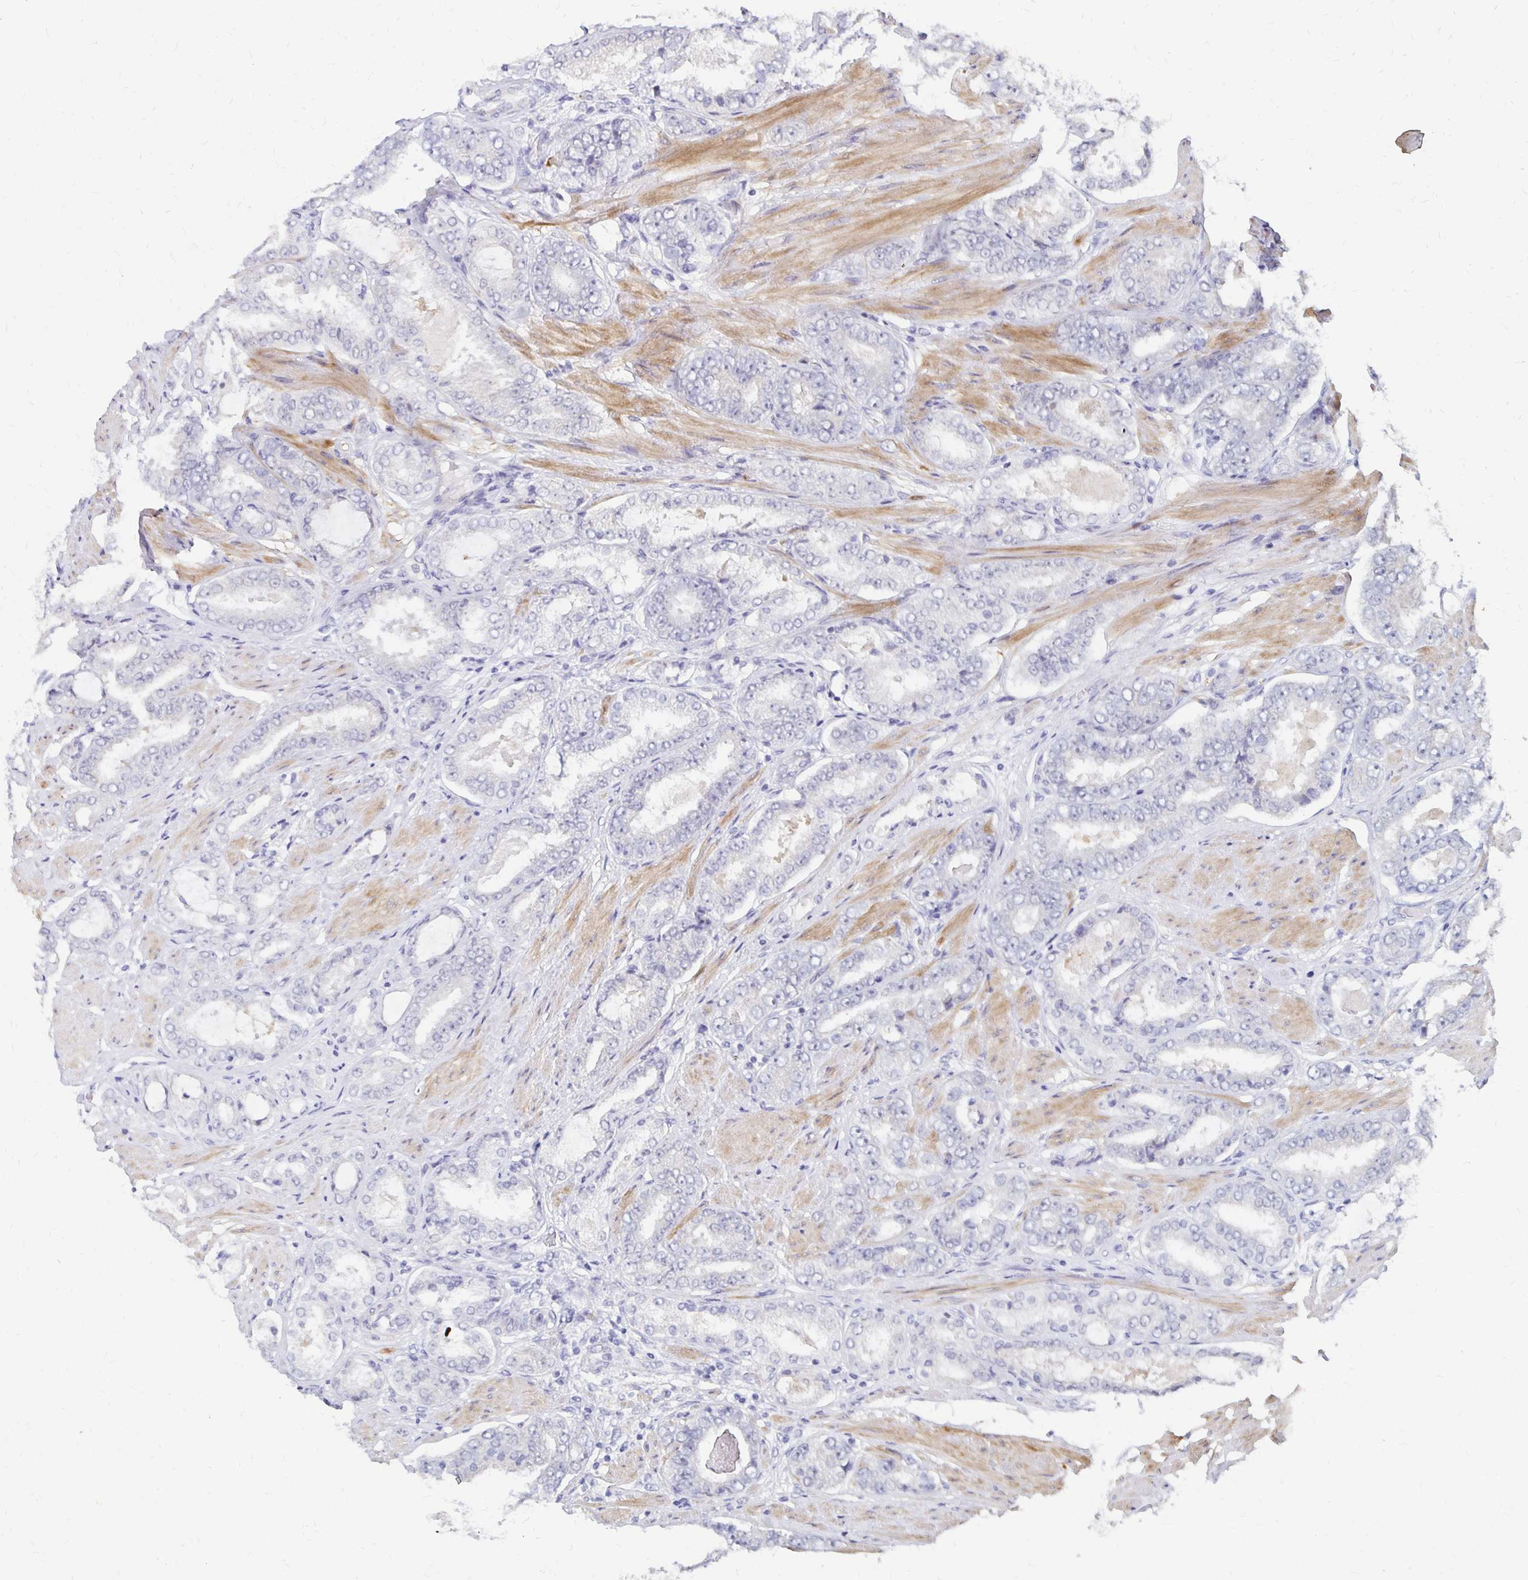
{"staining": {"intensity": "negative", "quantity": "none", "location": "none"}, "tissue": "prostate cancer", "cell_type": "Tumor cells", "image_type": "cancer", "snomed": [{"axis": "morphology", "description": "Adenocarcinoma, High grade"}, {"axis": "topography", "description": "Prostate"}], "caption": "Prostate cancer (adenocarcinoma (high-grade)) was stained to show a protein in brown. There is no significant positivity in tumor cells. (Immunohistochemistry (ihc), brightfield microscopy, high magnification).", "gene": "ATOSB", "patient": {"sex": "male", "age": 63}}